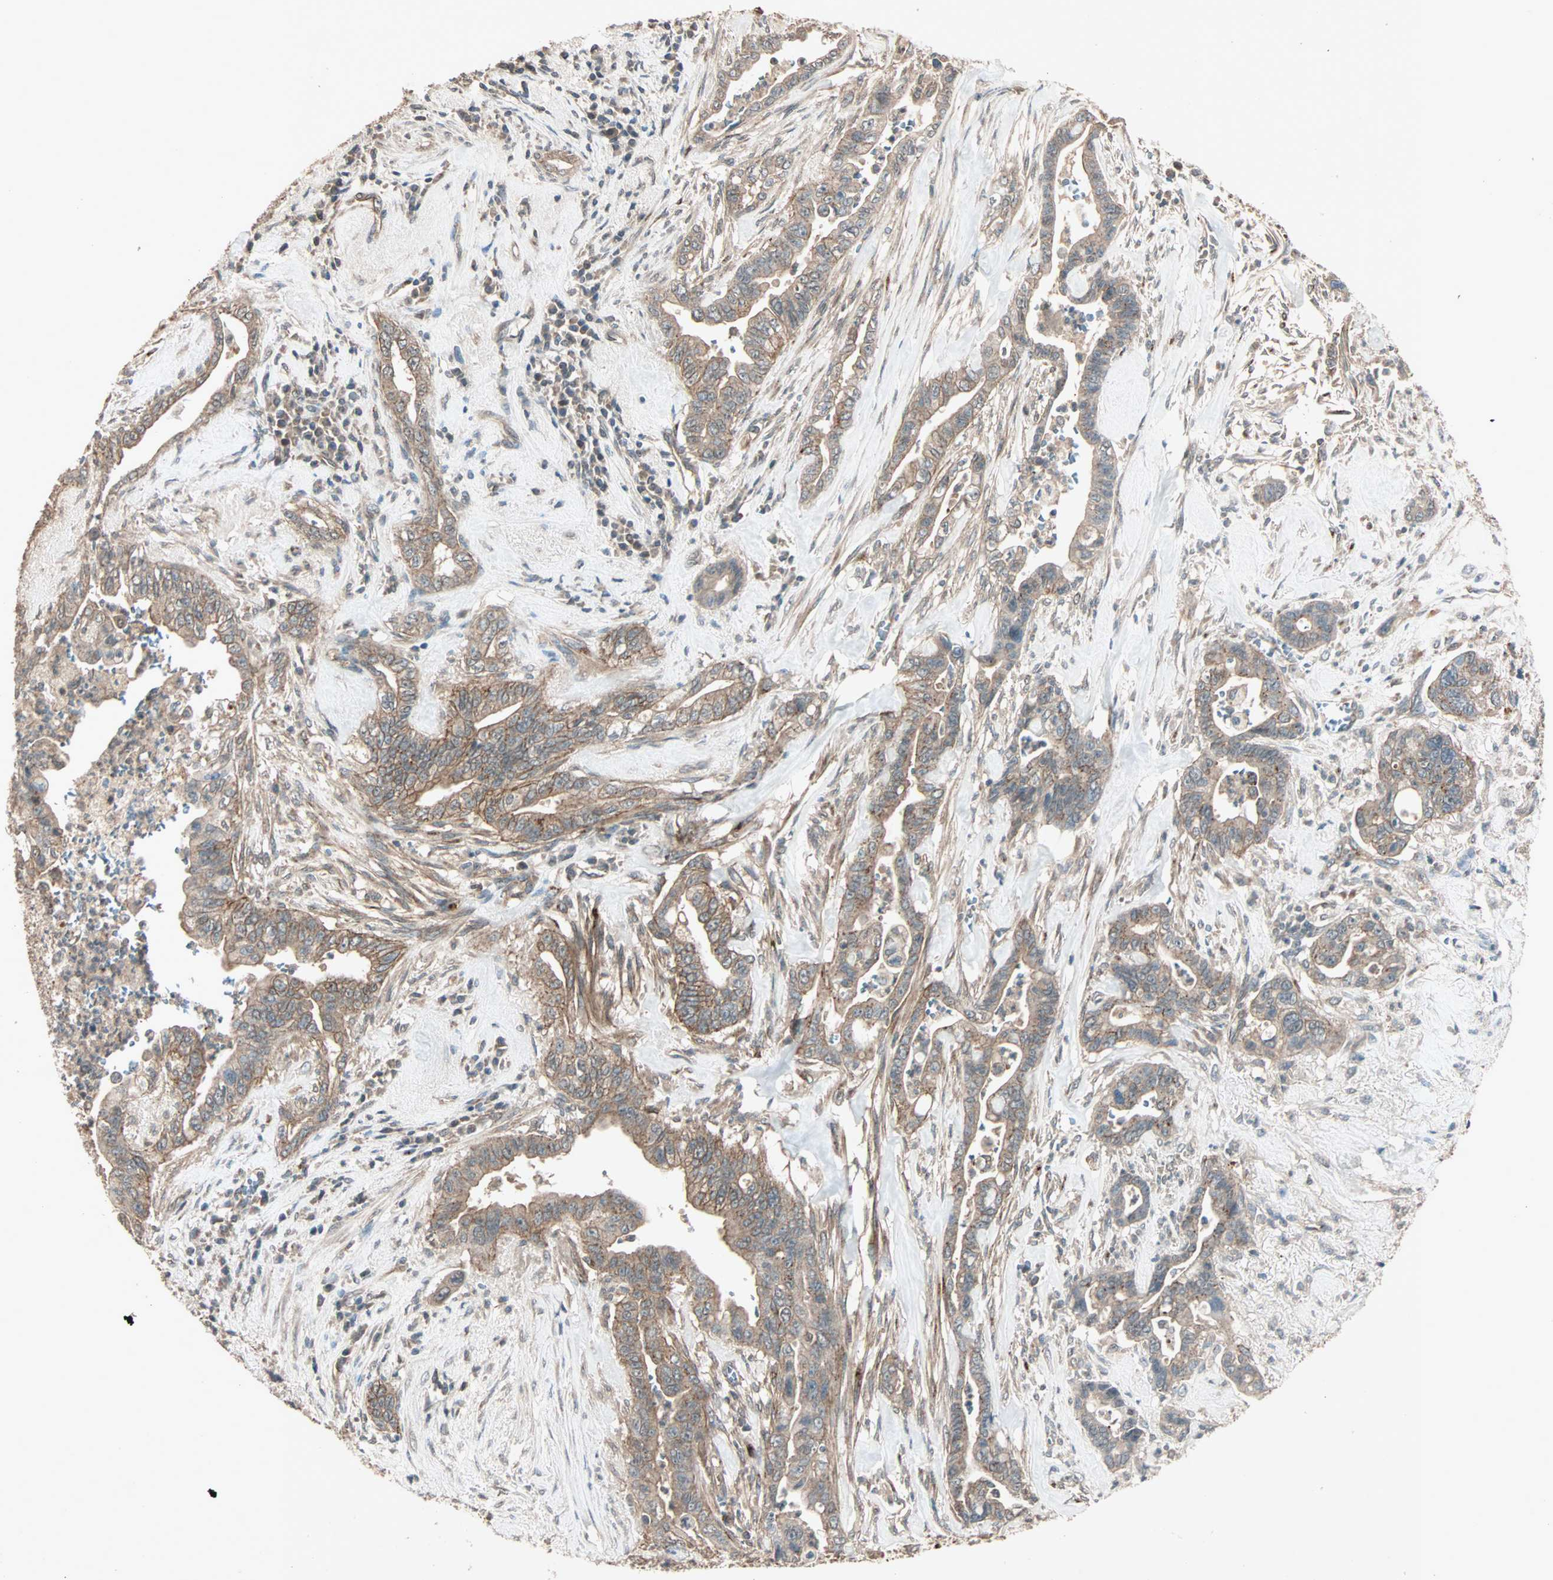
{"staining": {"intensity": "moderate", "quantity": ">75%", "location": "cytoplasmic/membranous"}, "tissue": "pancreatic cancer", "cell_type": "Tumor cells", "image_type": "cancer", "snomed": [{"axis": "morphology", "description": "Adenocarcinoma, NOS"}, {"axis": "topography", "description": "Pancreas"}], "caption": "Immunohistochemical staining of adenocarcinoma (pancreatic) shows moderate cytoplasmic/membranous protein staining in approximately >75% of tumor cells. (DAB = brown stain, brightfield microscopy at high magnification).", "gene": "MAP3K21", "patient": {"sex": "male", "age": 70}}